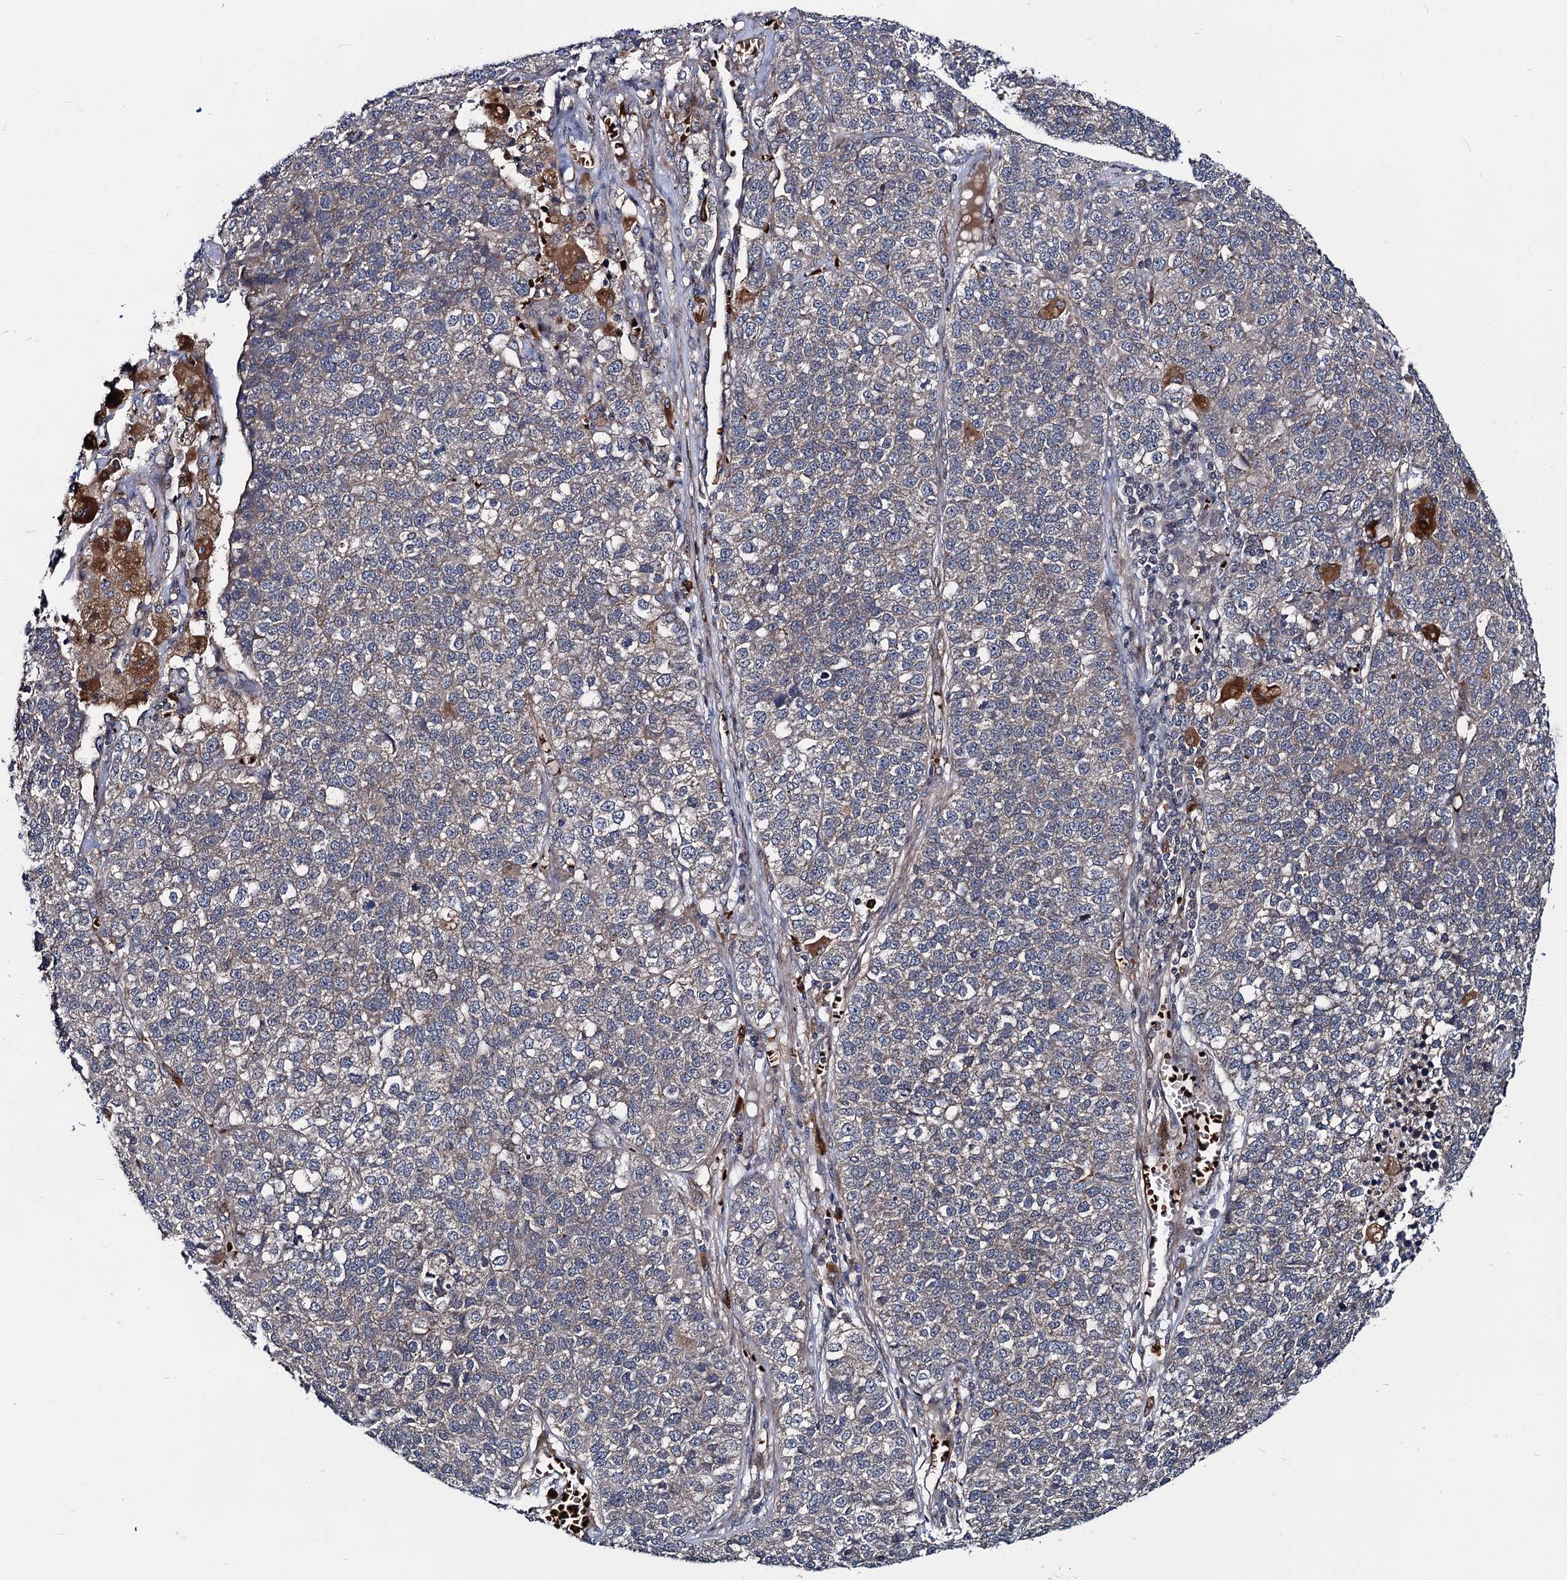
{"staining": {"intensity": "negative", "quantity": "none", "location": "none"}, "tissue": "lung cancer", "cell_type": "Tumor cells", "image_type": "cancer", "snomed": [{"axis": "morphology", "description": "Adenocarcinoma, NOS"}, {"axis": "topography", "description": "Lung"}], "caption": "DAB (3,3'-diaminobenzidine) immunohistochemical staining of lung adenocarcinoma displays no significant expression in tumor cells.", "gene": "KXD1", "patient": {"sex": "male", "age": 49}}